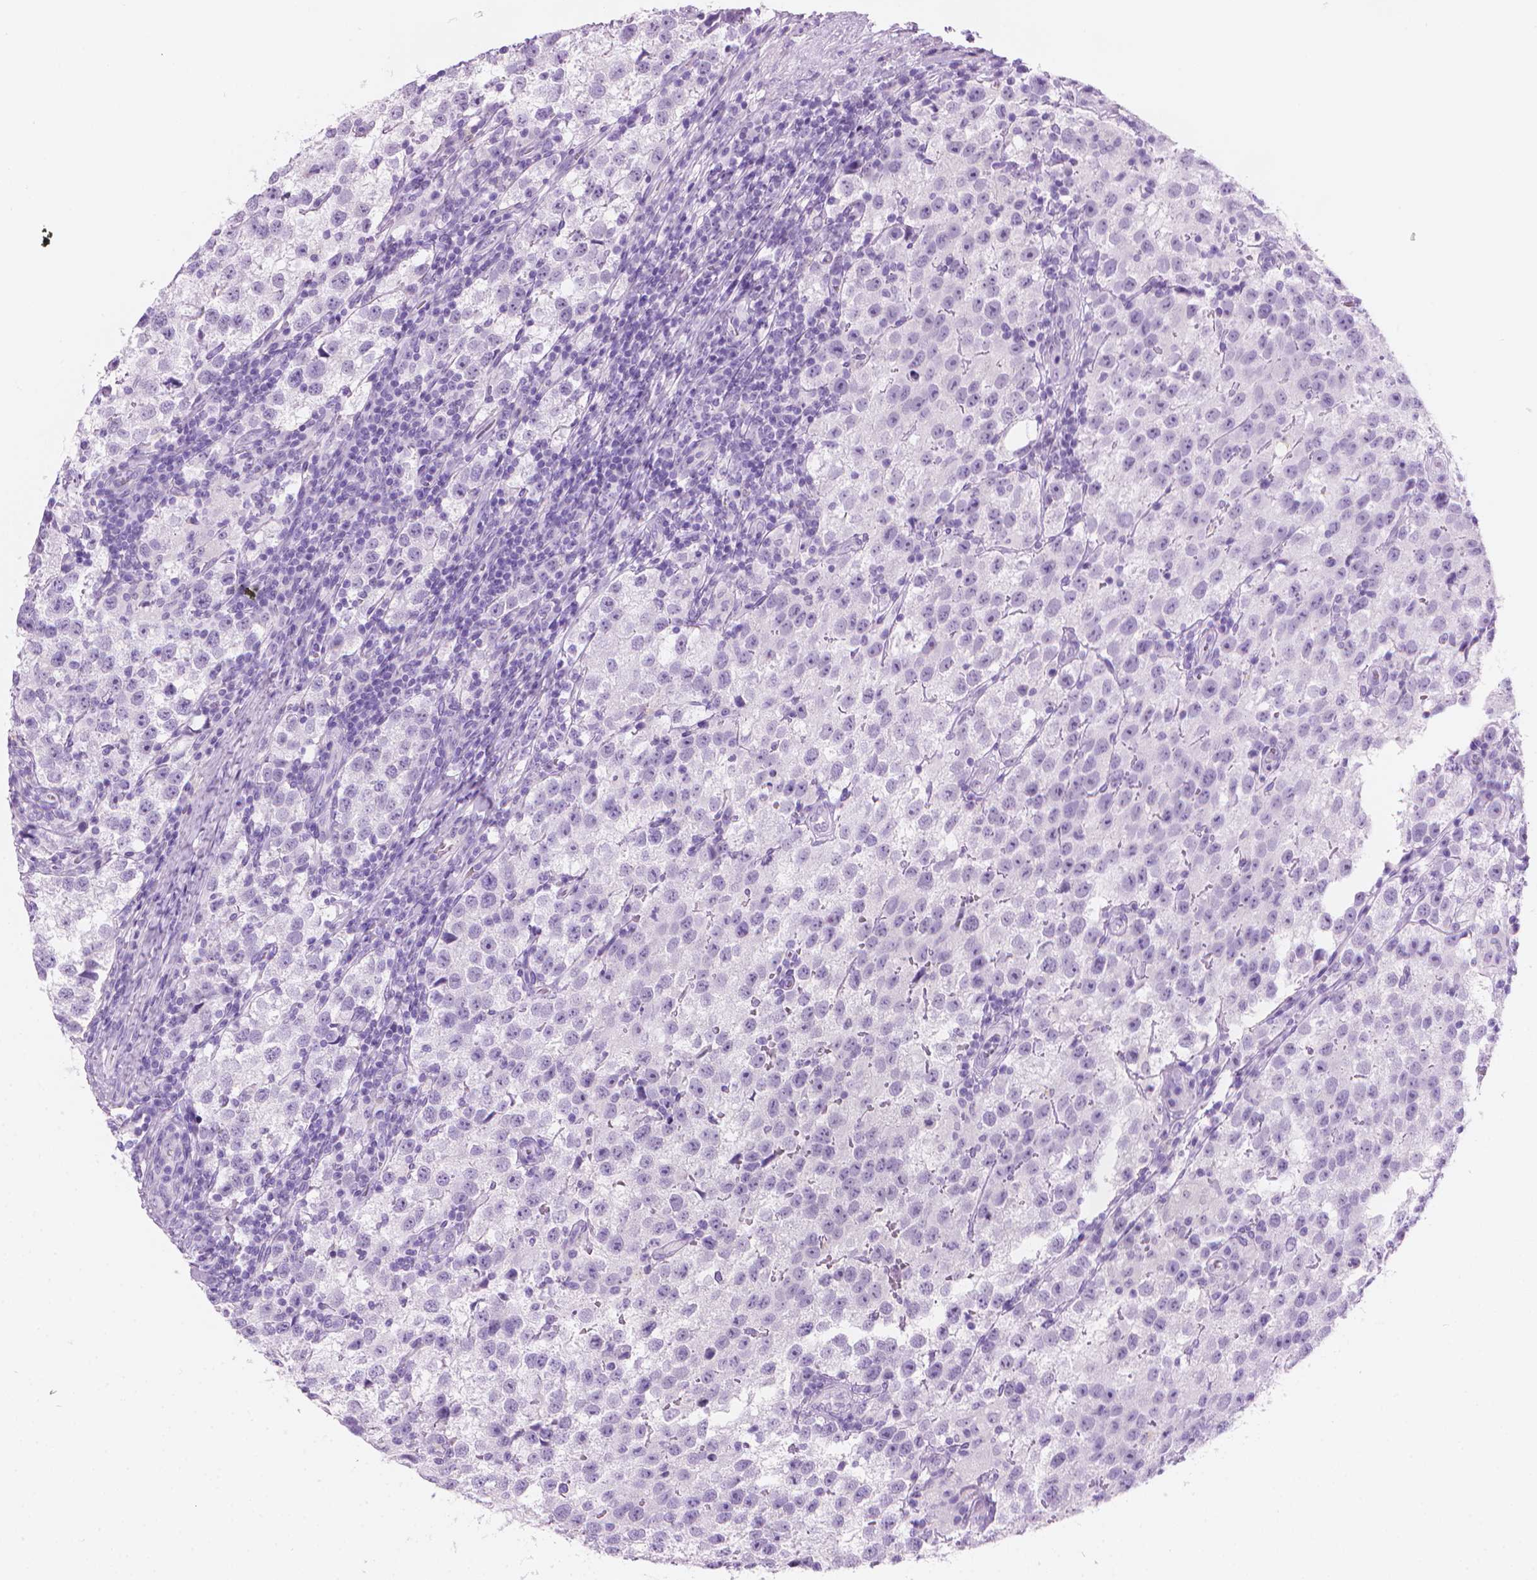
{"staining": {"intensity": "negative", "quantity": "none", "location": "none"}, "tissue": "testis cancer", "cell_type": "Tumor cells", "image_type": "cancer", "snomed": [{"axis": "morphology", "description": "Seminoma, NOS"}, {"axis": "topography", "description": "Testis"}], "caption": "Immunohistochemistry image of neoplastic tissue: human testis seminoma stained with DAB (3,3'-diaminobenzidine) displays no significant protein expression in tumor cells.", "gene": "TTC29", "patient": {"sex": "male", "age": 37}}